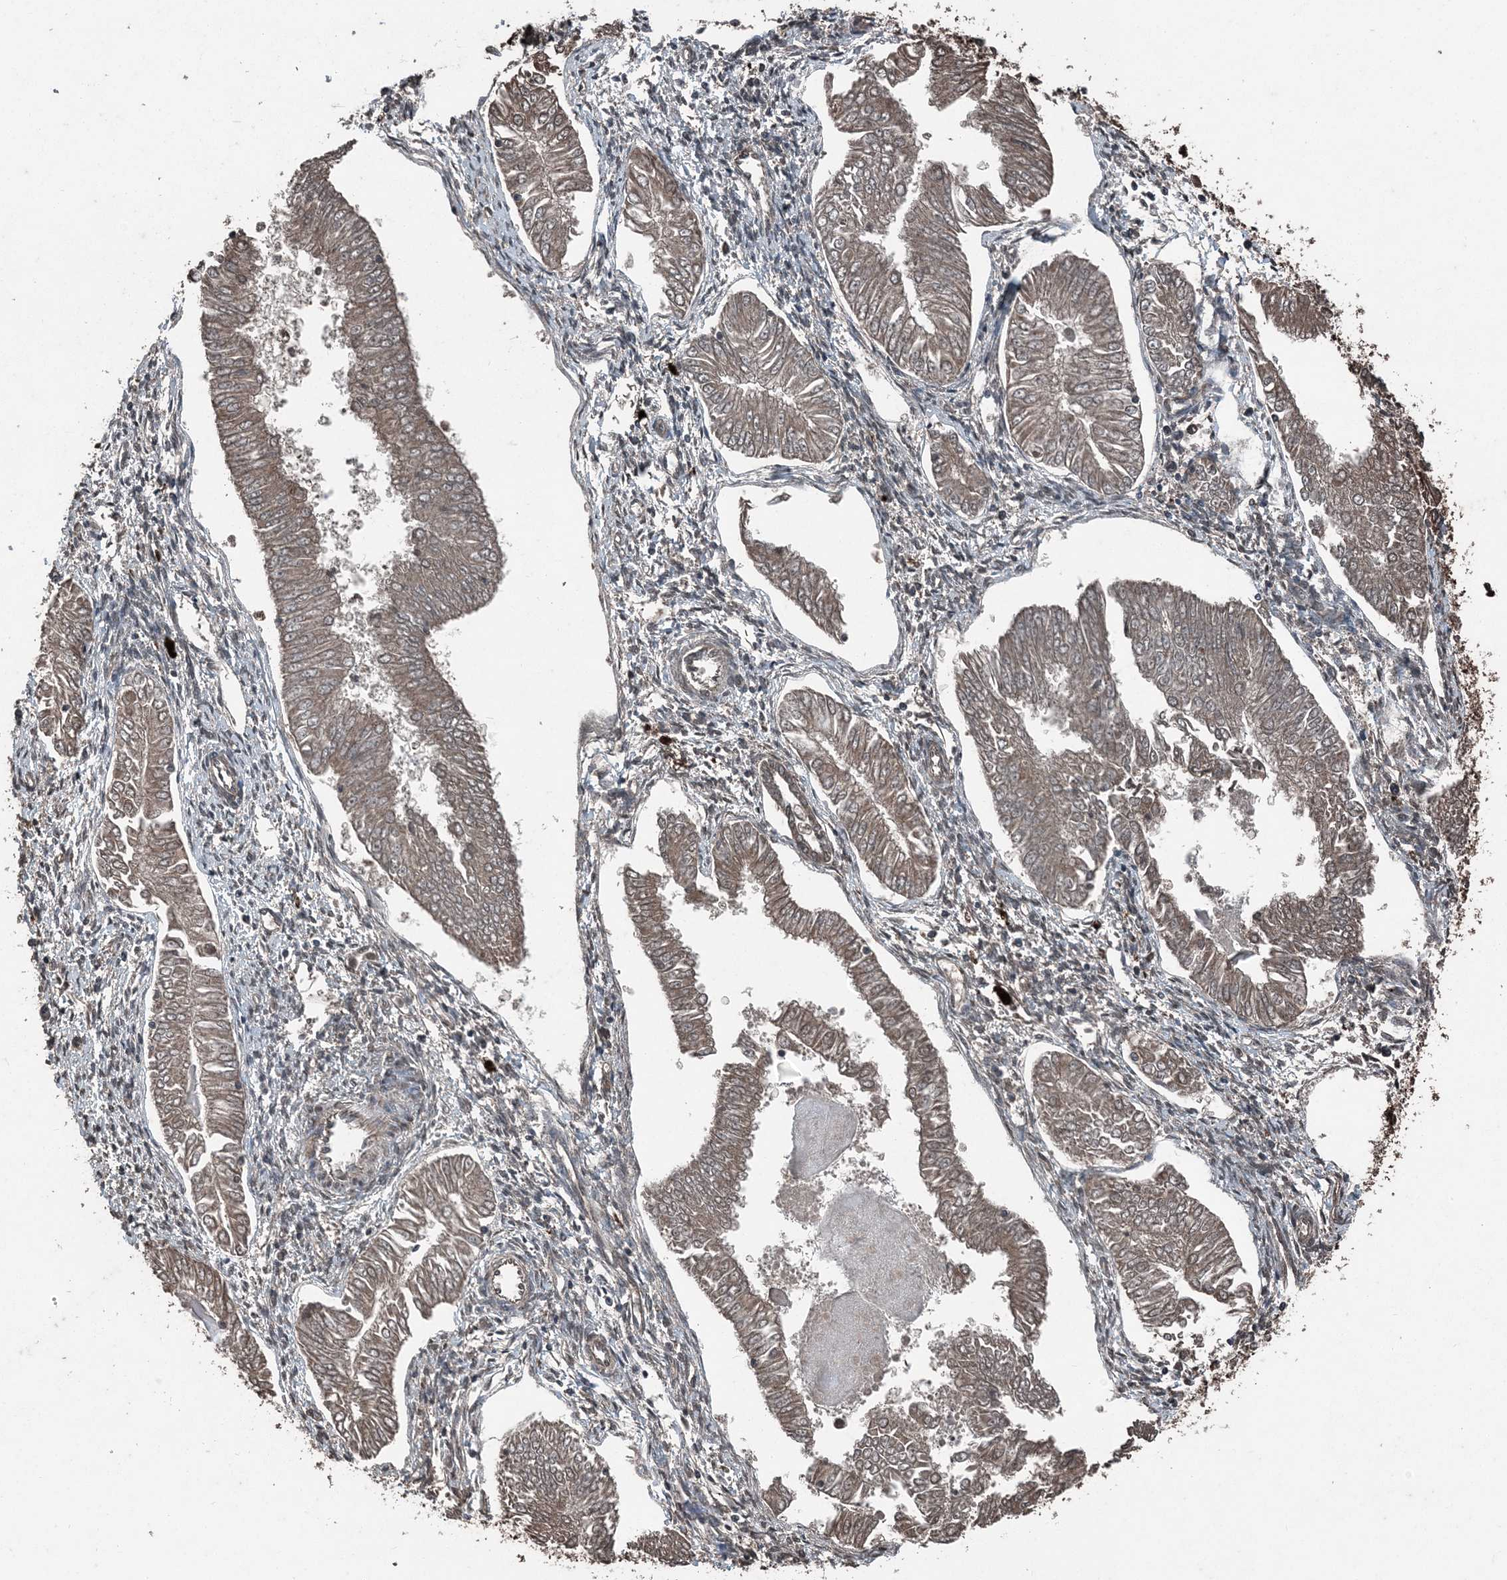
{"staining": {"intensity": "weak", "quantity": "25%-75%", "location": "cytoplasmic/membranous"}, "tissue": "endometrial cancer", "cell_type": "Tumor cells", "image_type": "cancer", "snomed": [{"axis": "morphology", "description": "Adenocarcinoma, NOS"}, {"axis": "topography", "description": "Endometrium"}], "caption": "Human endometrial adenocarcinoma stained with a protein marker exhibits weak staining in tumor cells.", "gene": "CFL1", "patient": {"sex": "female", "age": 53}}